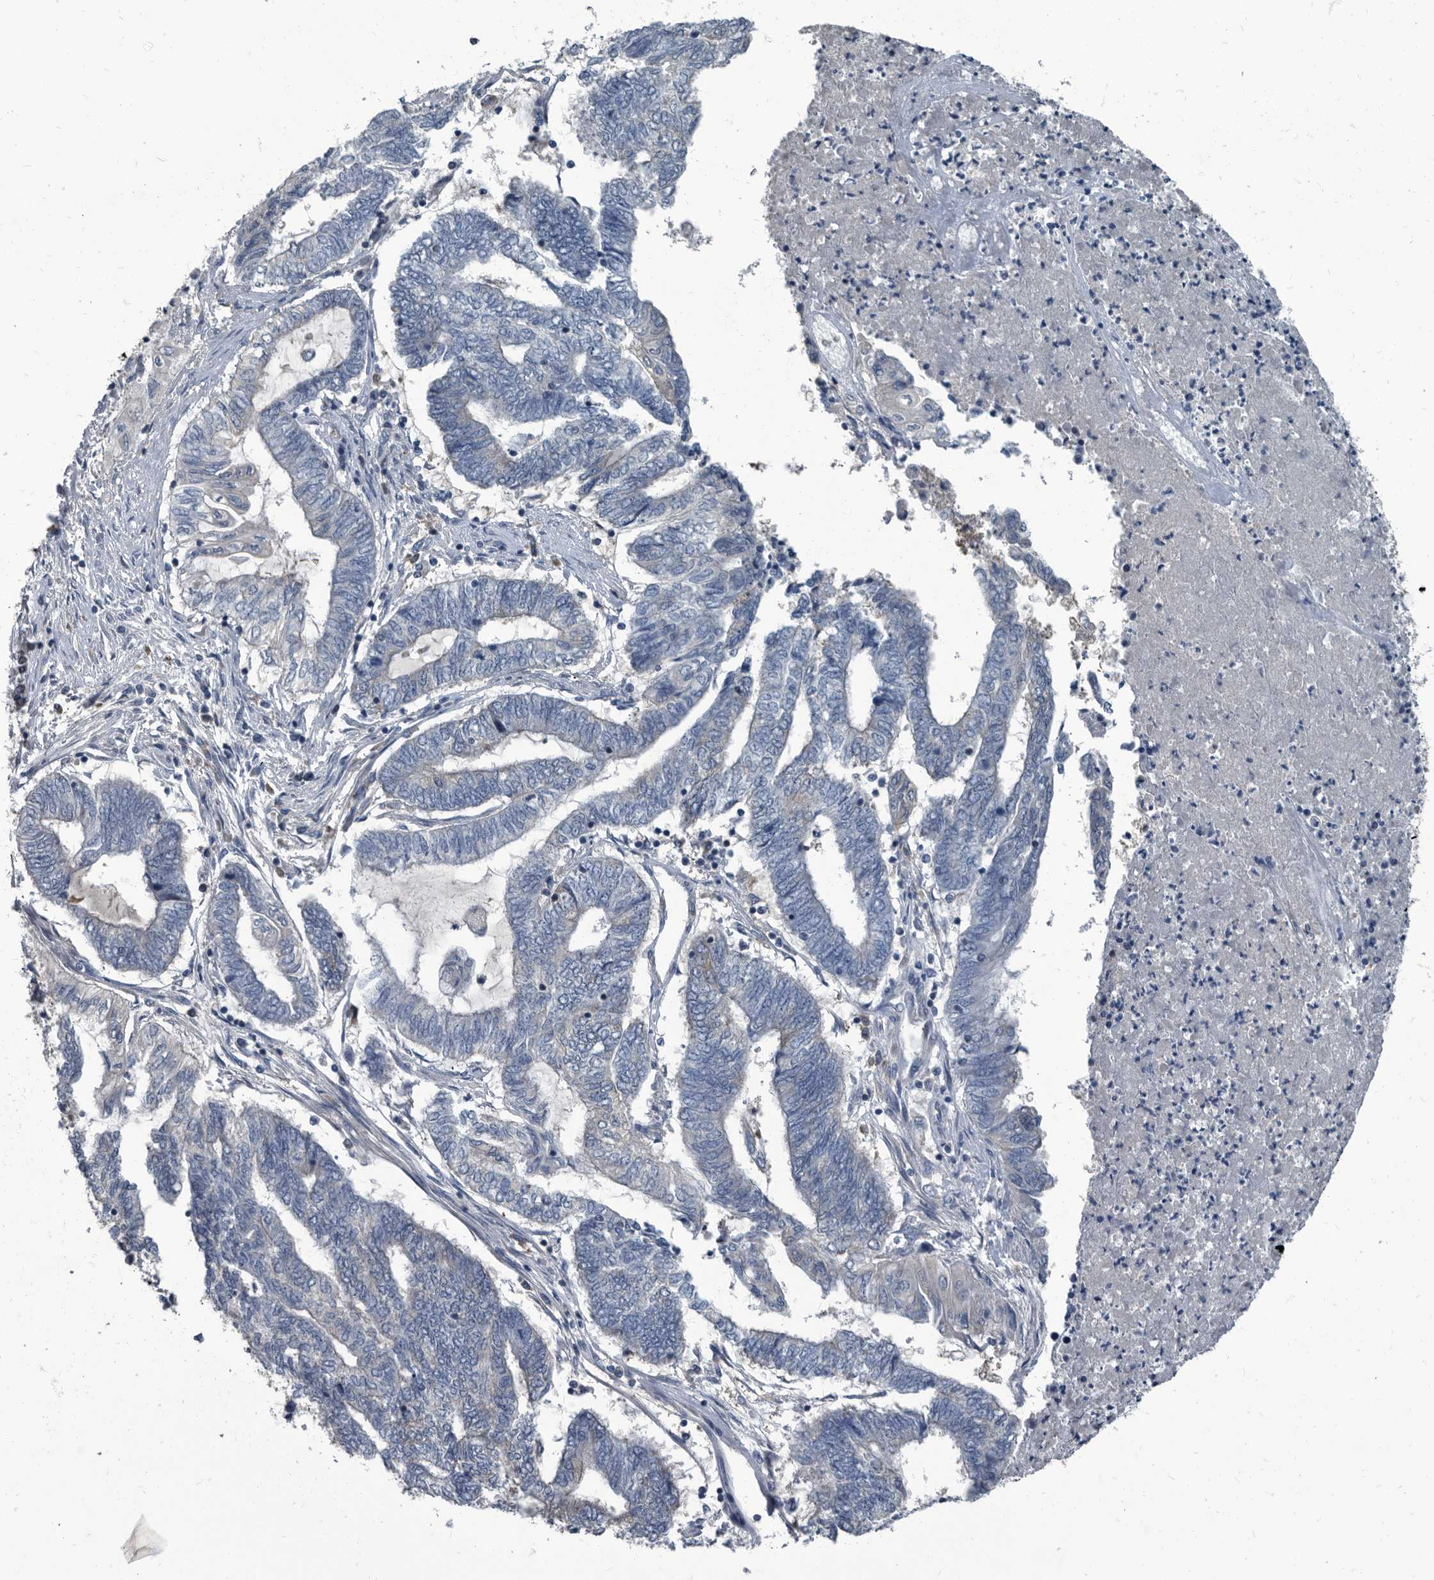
{"staining": {"intensity": "negative", "quantity": "none", "location": "none"}, "tissue": "endometrial cancer", "cell_type": "Tumor cells", "image_type": "cancer", "snomed": [{"axis": "morphology", "description": "Adenocarcinoma, NOS"}, {"axis": "topography", "description": "Uterus"}, {"axis": "topography", "description": "Endometrium"}], "caption": "This photomicrograph is of endometrial cancer (adenocarcinoma) stained with IHC to label a protein in brown with the nuclei are counter-stained blue. There is no positivity in tumor cells.", "gene": "CDV3", "patient": {"sex": "female", "age": 70}}